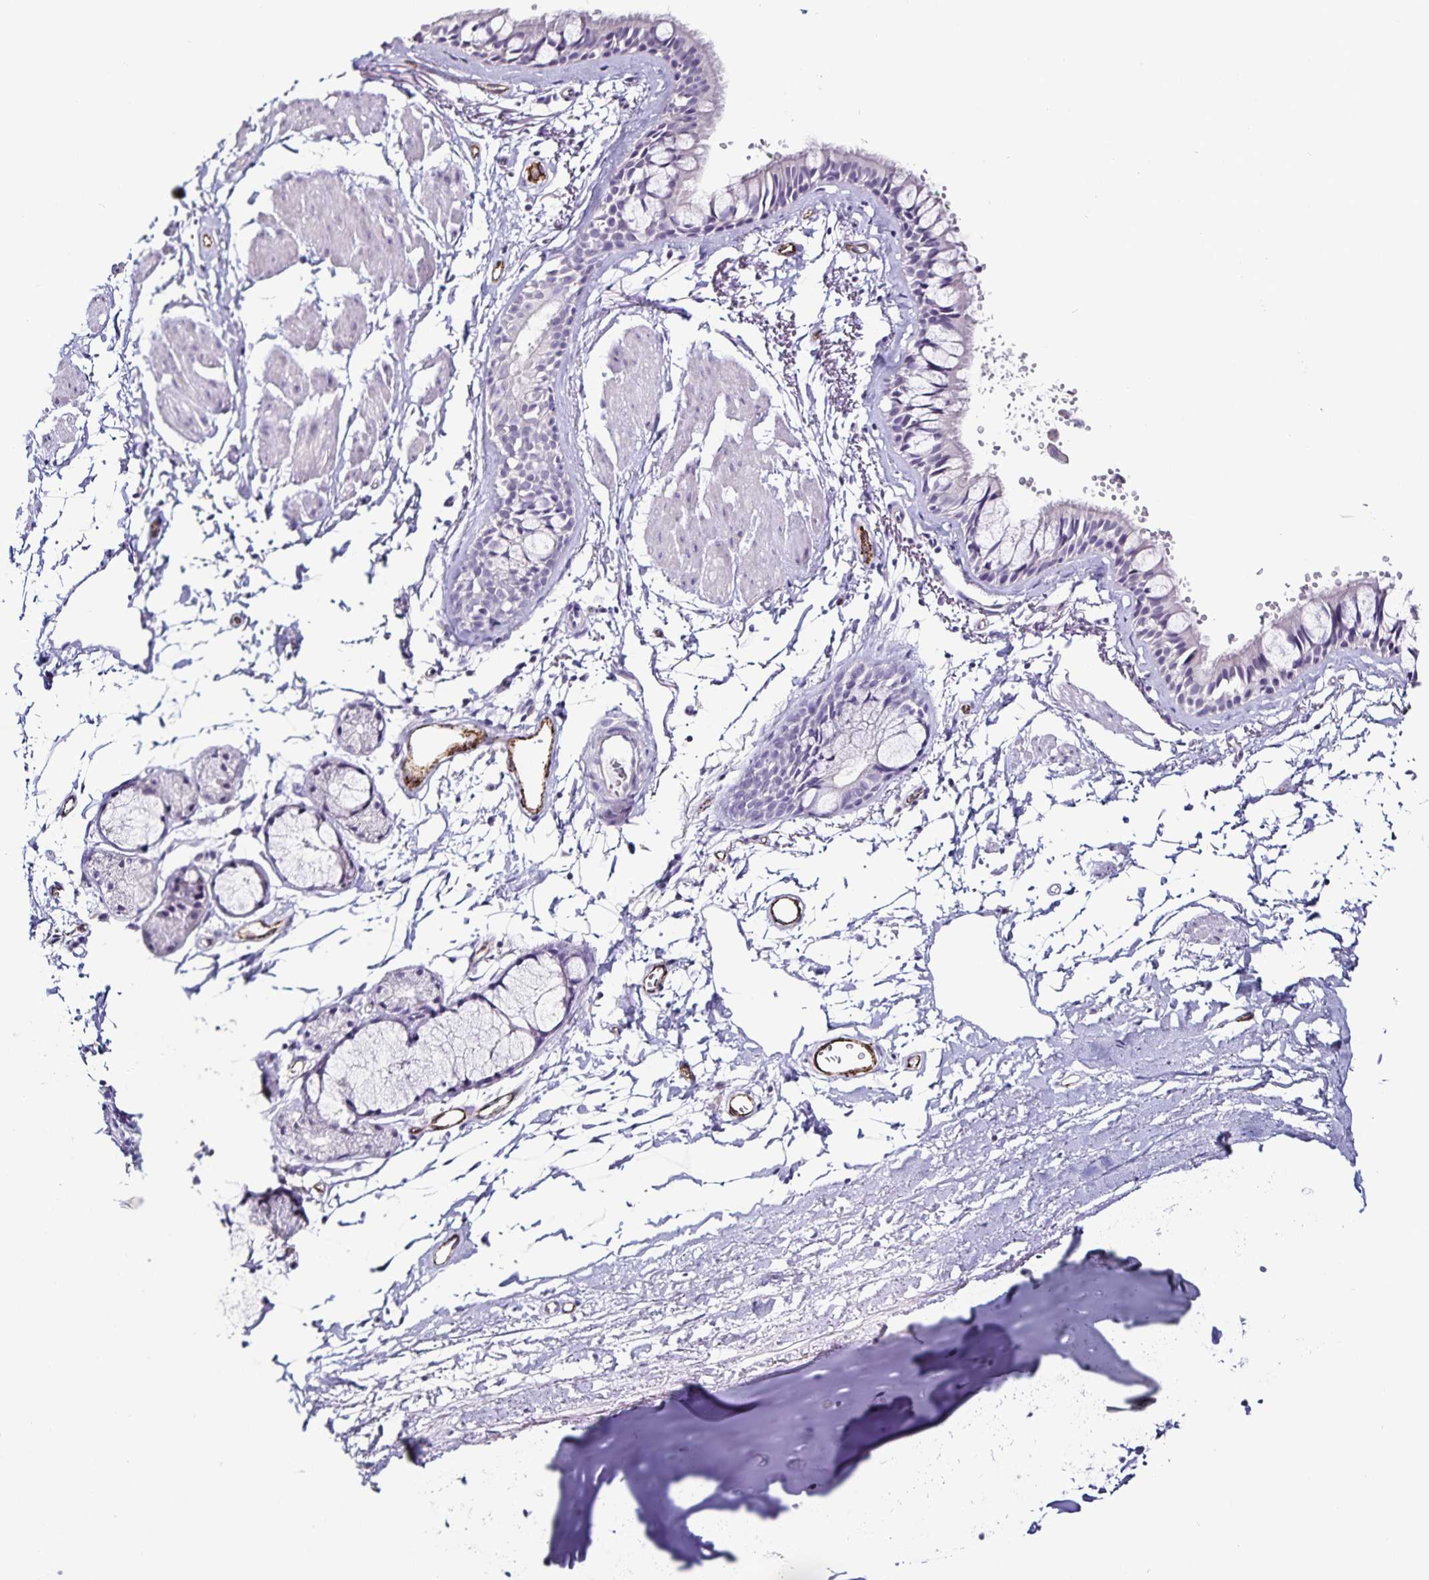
{"staining": {"intensity": "negative", "quantity": "none", "location": "none"}, "tissue": "bronchus", "cell_type": "Respiratory epithelial cells", "image_type": "normal", "snomed": [{"axis": "morphology", "description": "Normal tissue, NOS"}, {"axis": "topography", "description": "Cartilage tissue"}, {"axis": "topography", "description": "Bronchus"}, {"axis": "topography", "description": "Peripheral nerve tissue"}], "caption": "This is an immunohistochemistry histopathology image of benign bronchus. There is no staining in respiratory epithelial cells.", "gene": "TSPAN7", "patient": {"sex": "female", "age": 59}}